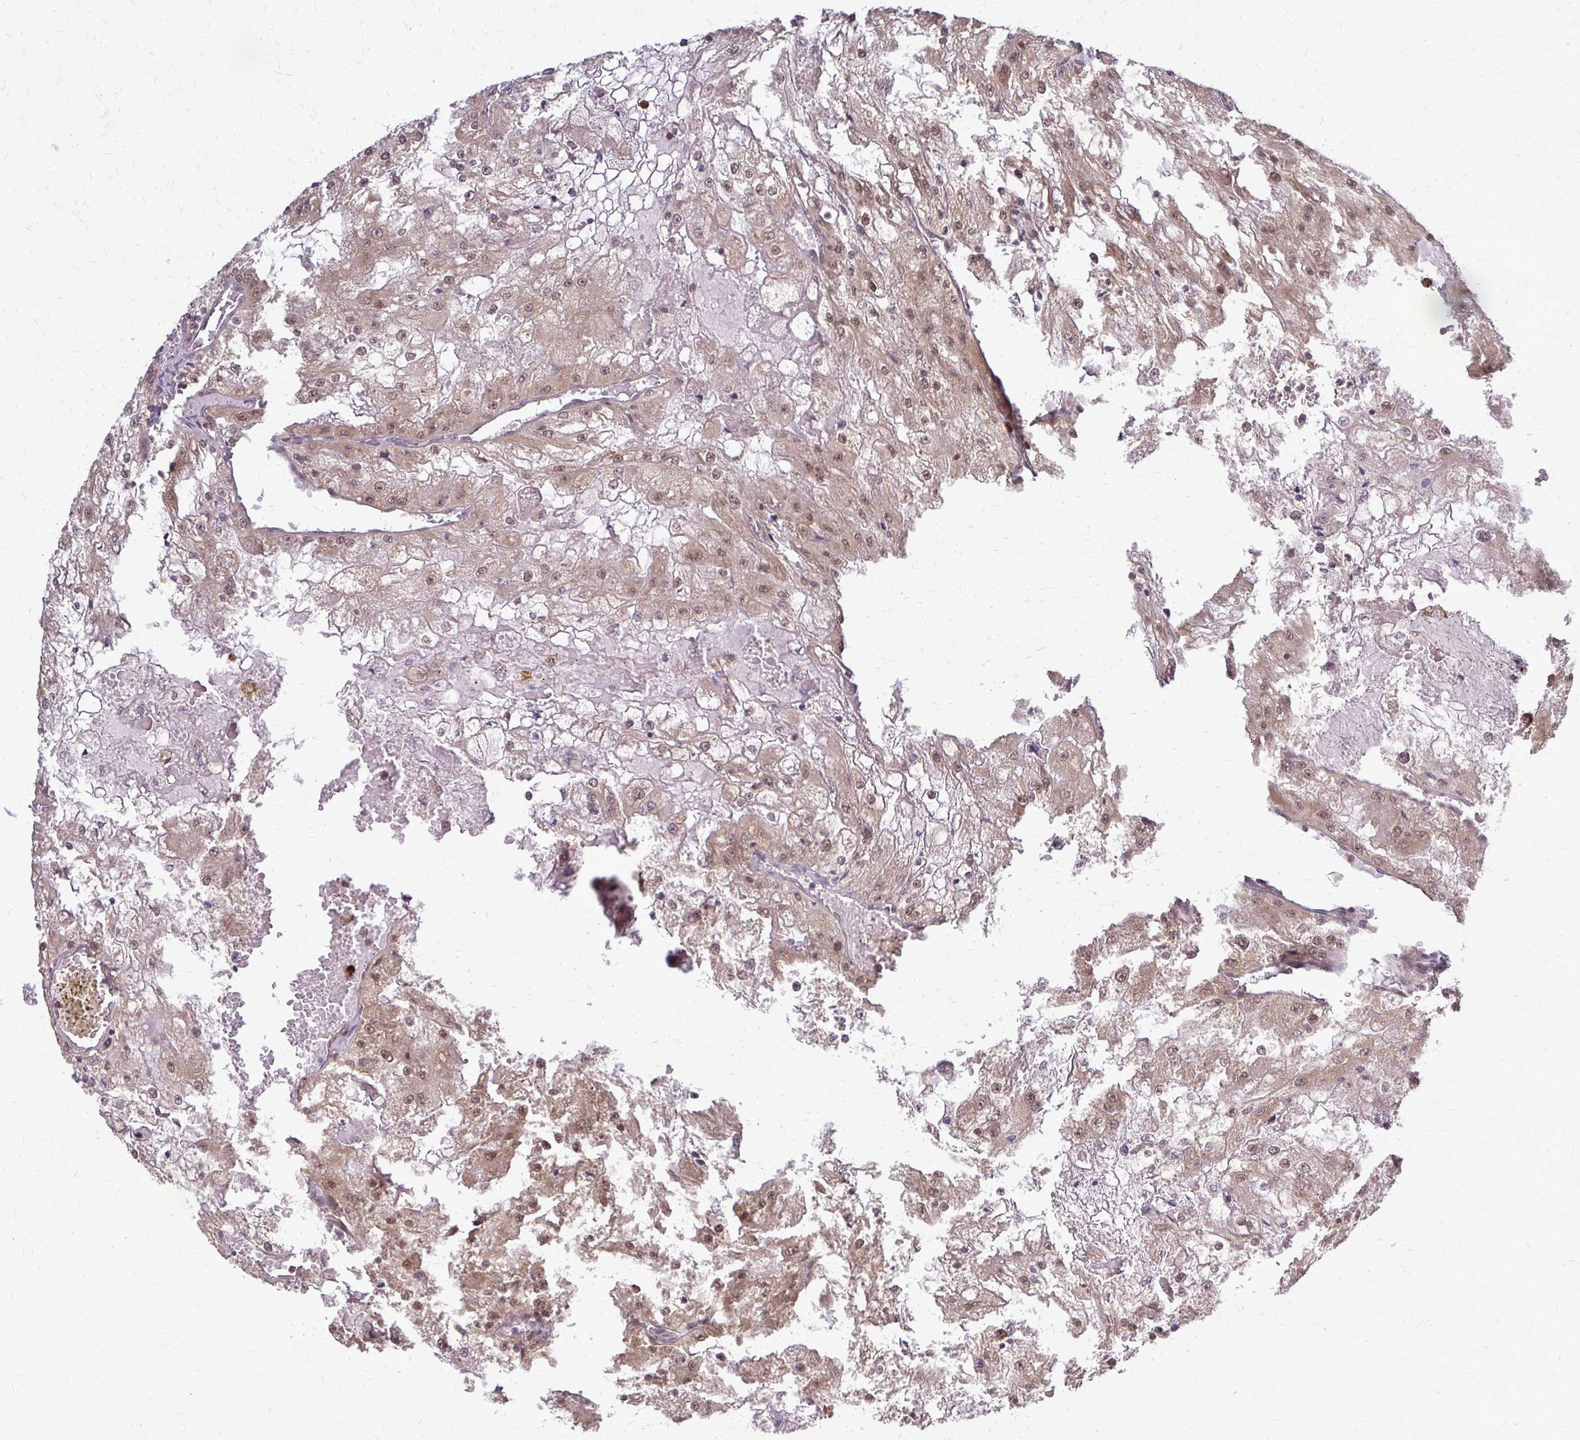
{"staining": {"intensity": "moderate", "quantity": "25%-75%", "location": "nuclear"}, "tissue": "renal cancer", "cell_type": "Tumor cells", "image_type": "cancer", "snomed": [{"axis": "morphology", "description": "Adenocarcinoma, NOS"}, {"axis": "topography", "description": "Kidney"}], "caption": "Immunohistochemical staining of human renal cancer (adenocarcinoma) shows moderate nuclear protein positivity in about 25%-75% of tumor cells.", "gene": "HDAC3", "patient": {"sex": "female", "age": 74}}